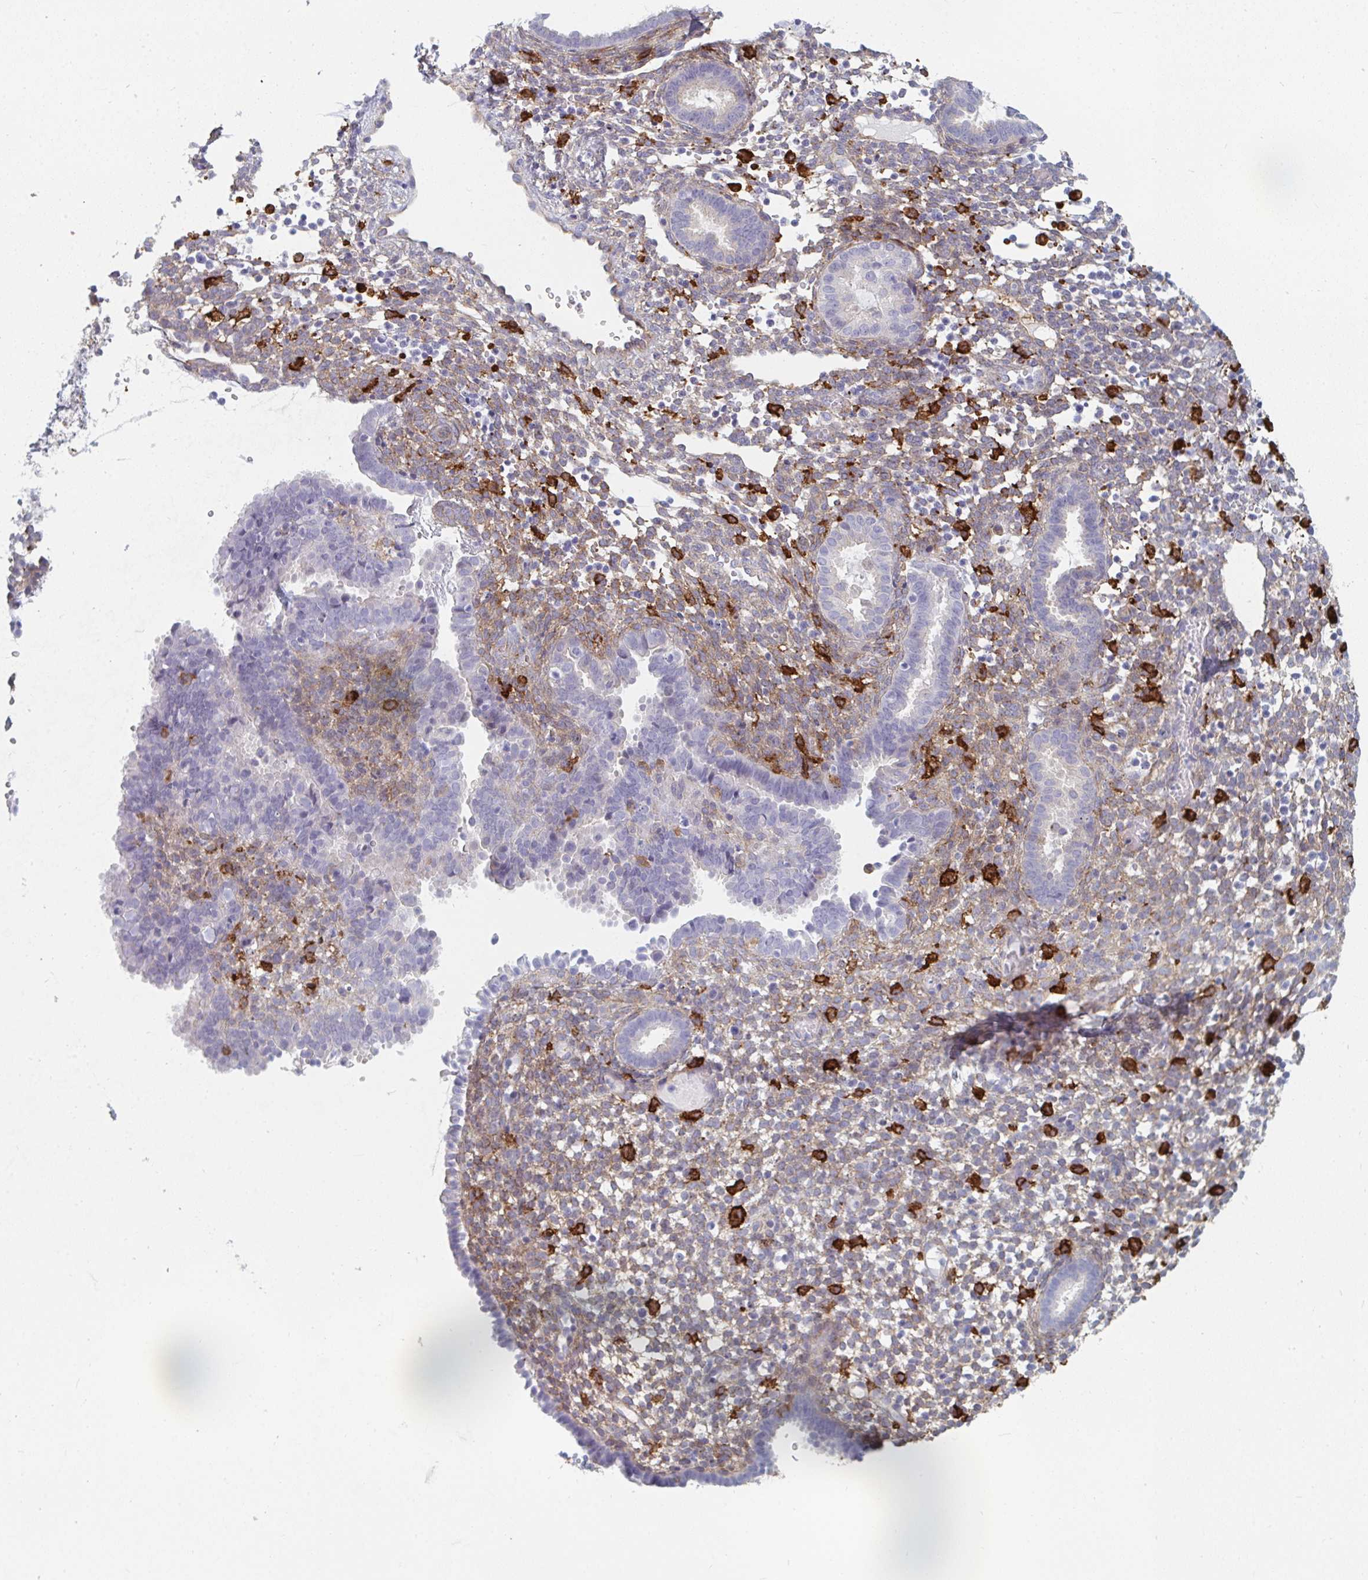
{"staining": {"intensity": "strong", "quantity": "<25%", "location": "cytoplasmic/membranous"}, "tissue": "endometrium", "cell_type": "Cells in endometrial stroma", "image_type": "normal", "snomed": [{"axis": "morphology", "description": "Normal tissue, NOS"}, {"axis": "topography", "description": "Endometrium"}], "caption": "Unremarkable endometrium was stained to show a protein in brown. There is medium levels of strong cytoplasmic/membranous staining in approximately <25% of cells in endometrial stroma. The staining was performed using DAB, with brown indicating positive protein expression. Nuclei are stained blue with hematoxylin.", "gene": "DAB2", "patient": {"sex": "female", "age": 36}}